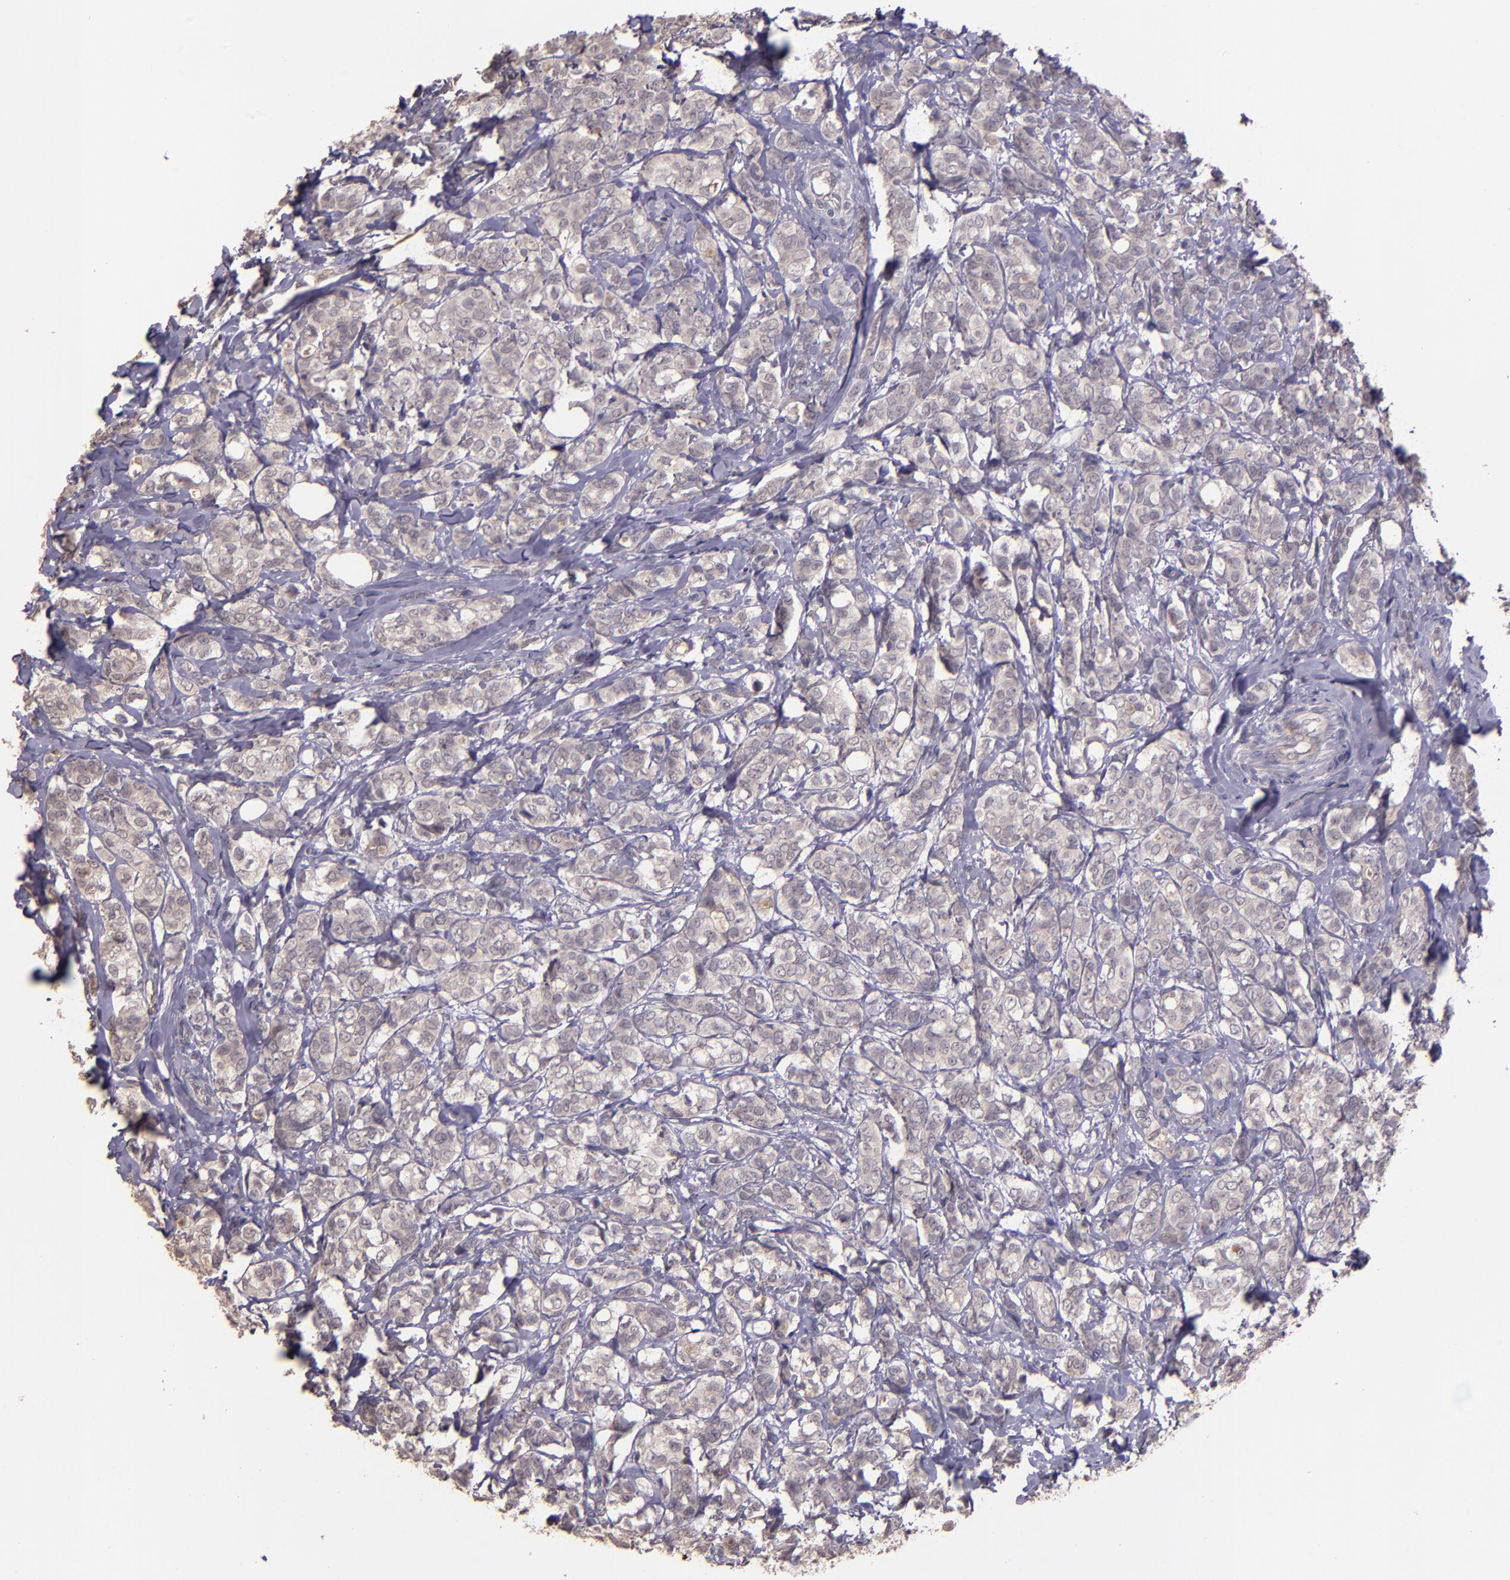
{"staining": {"intensity": "weak", "quantity": ">75%", "location": "cytoplasmic/membranous"}, "tissue": "breast cancer", "cell_type": "Tumor cells", "image_type": "cancer", "snomed": [{"axis": "morphology", "description": "Lobular carcinoma"}, {"axis": "topography", "description": "Breast"}], "caption": "Tumor cells reveal low levels of weak cytoplasmic/membranous positivity in about >75% of cells in breast lobular carcinoma.", "gene": "TAF7L", "patient": {"sex": "female", "age": 60}}